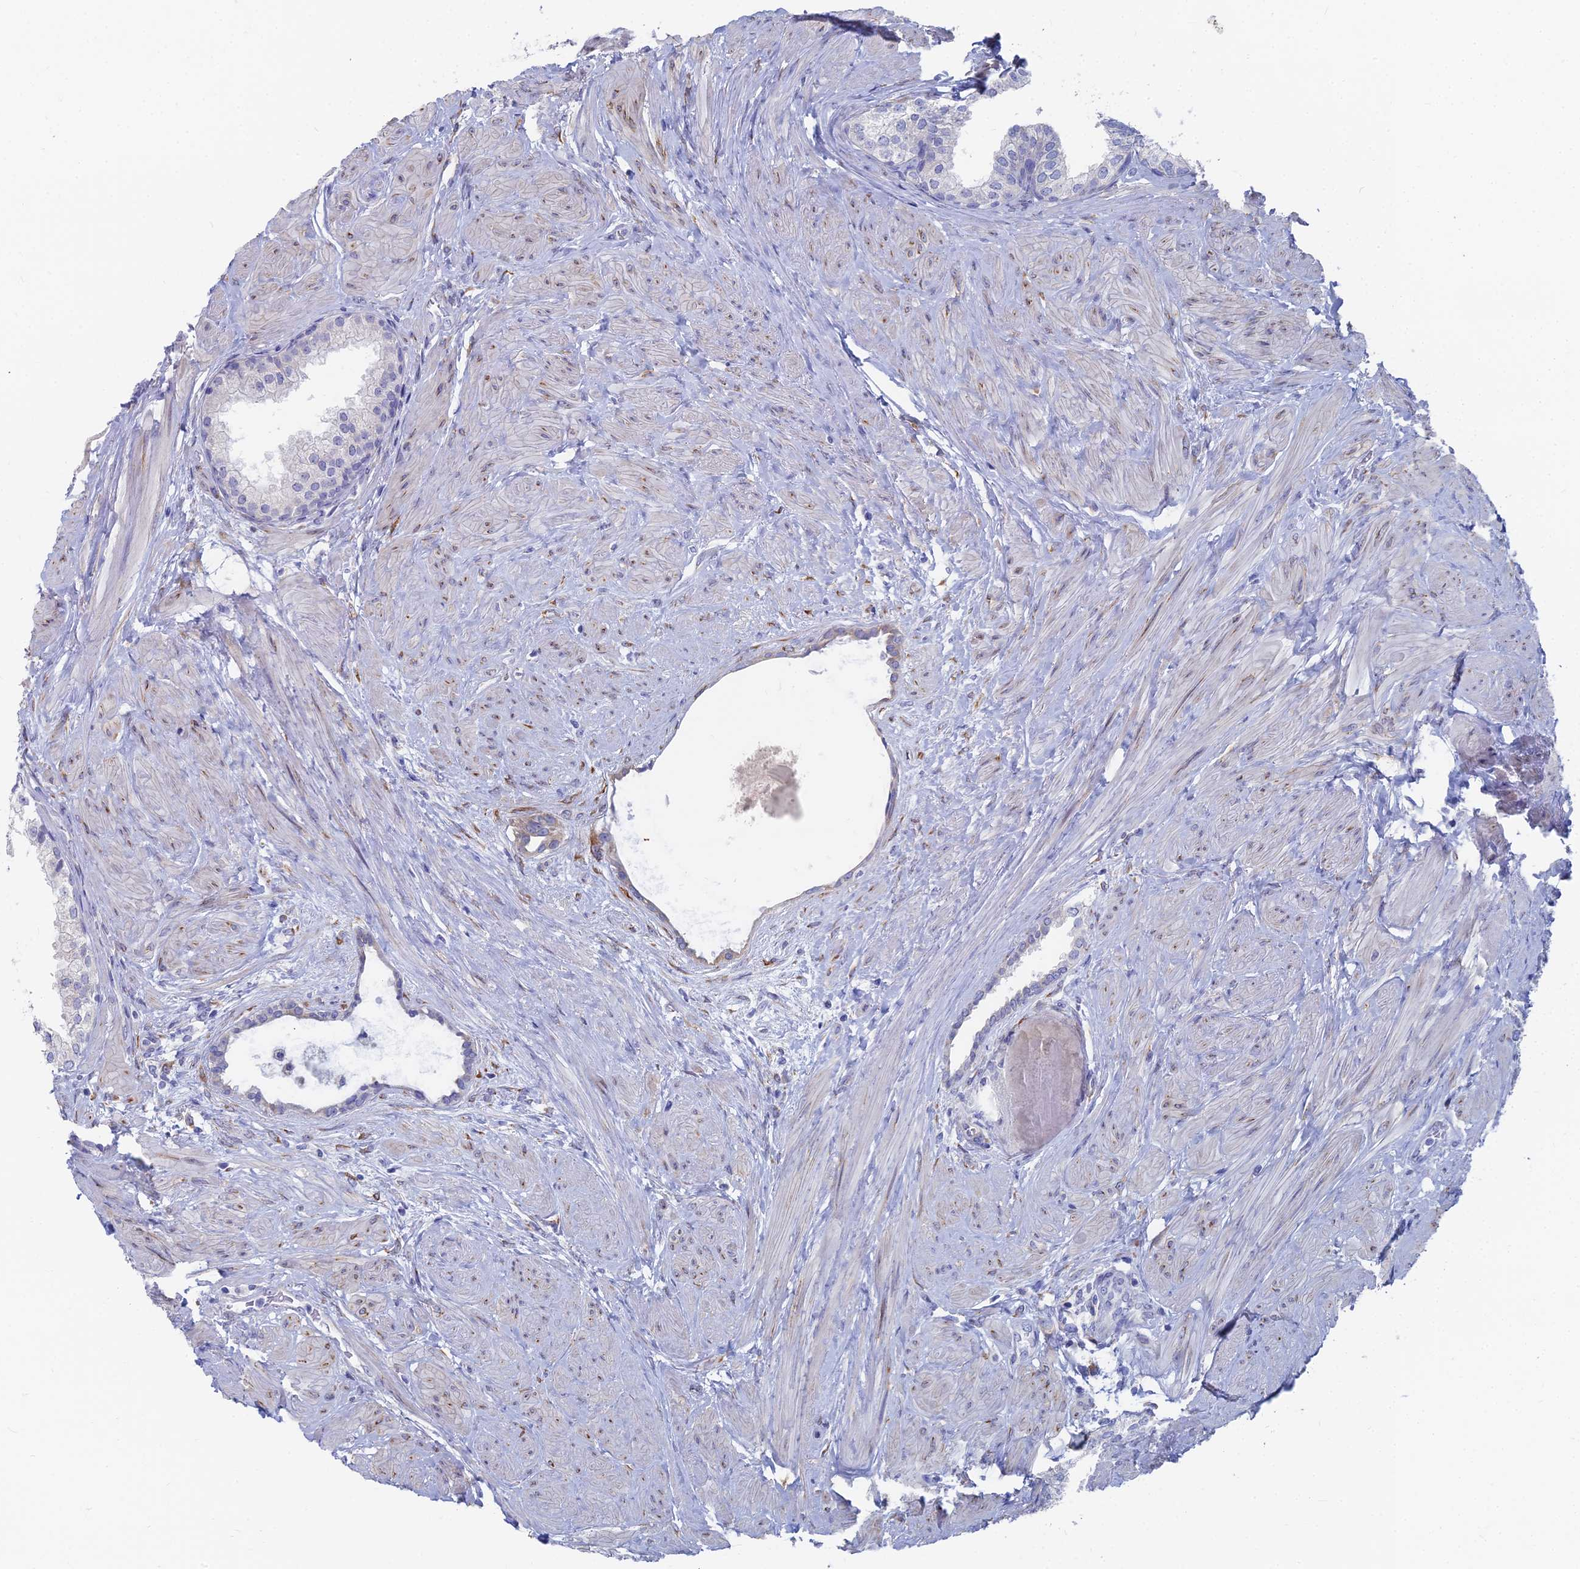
{"staining": {"intensity": "negative", "quantity": "none", "location": "none"}, "tissue": "prostate", "cell_type": "Glandular cells", "image_type": "normal", "snomed": [{"axis": "morphology", "description": "Normal tissue, NOS"}, {"axis": "topography", "description": "Prostate"}], "caption": "Glandular cells are negative for brown protein staining in benign prostate. (Brightfield microscopy of DAB (3,3'-diaminobenzidine) immunohistochemistry (IHC) at high magnification).", "gene": "TNNT3", "patient": {"sex": "male", "age": 48}}